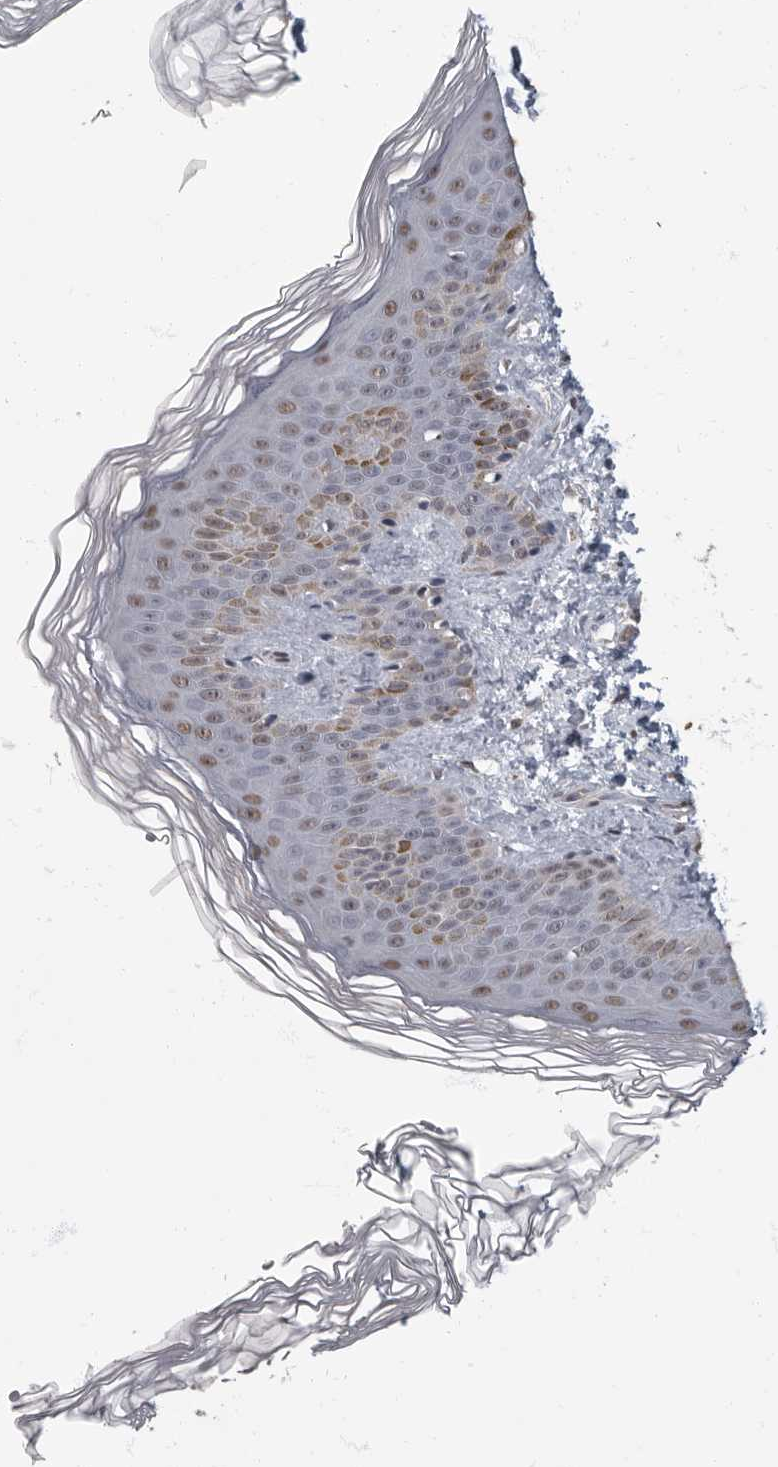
{"staining": {"intensity": "weak", "quantity": "<25%", "location": "cytoplasmic/membranous"}, "tissue": "skin", "cell_type": "Fibroblasts", "image_type": "normal", "snomed": [{"axis": "morphology", "description": "Normal tissue, NOS"}, {"axis": "morphology", "description": "Neoplasm, benign, NOS"}, {"axis": "topography", "description": "Skin"}, {"axis": "topography", "description": "Soft tissue"}], "caption": "This is an immunohistochemistry (IHC) micrograph of unremarkable skin. There is no staining in fibroblasts.", "gene": "ARHGEF10", "patient": {"sex": "male", "age": 26}}